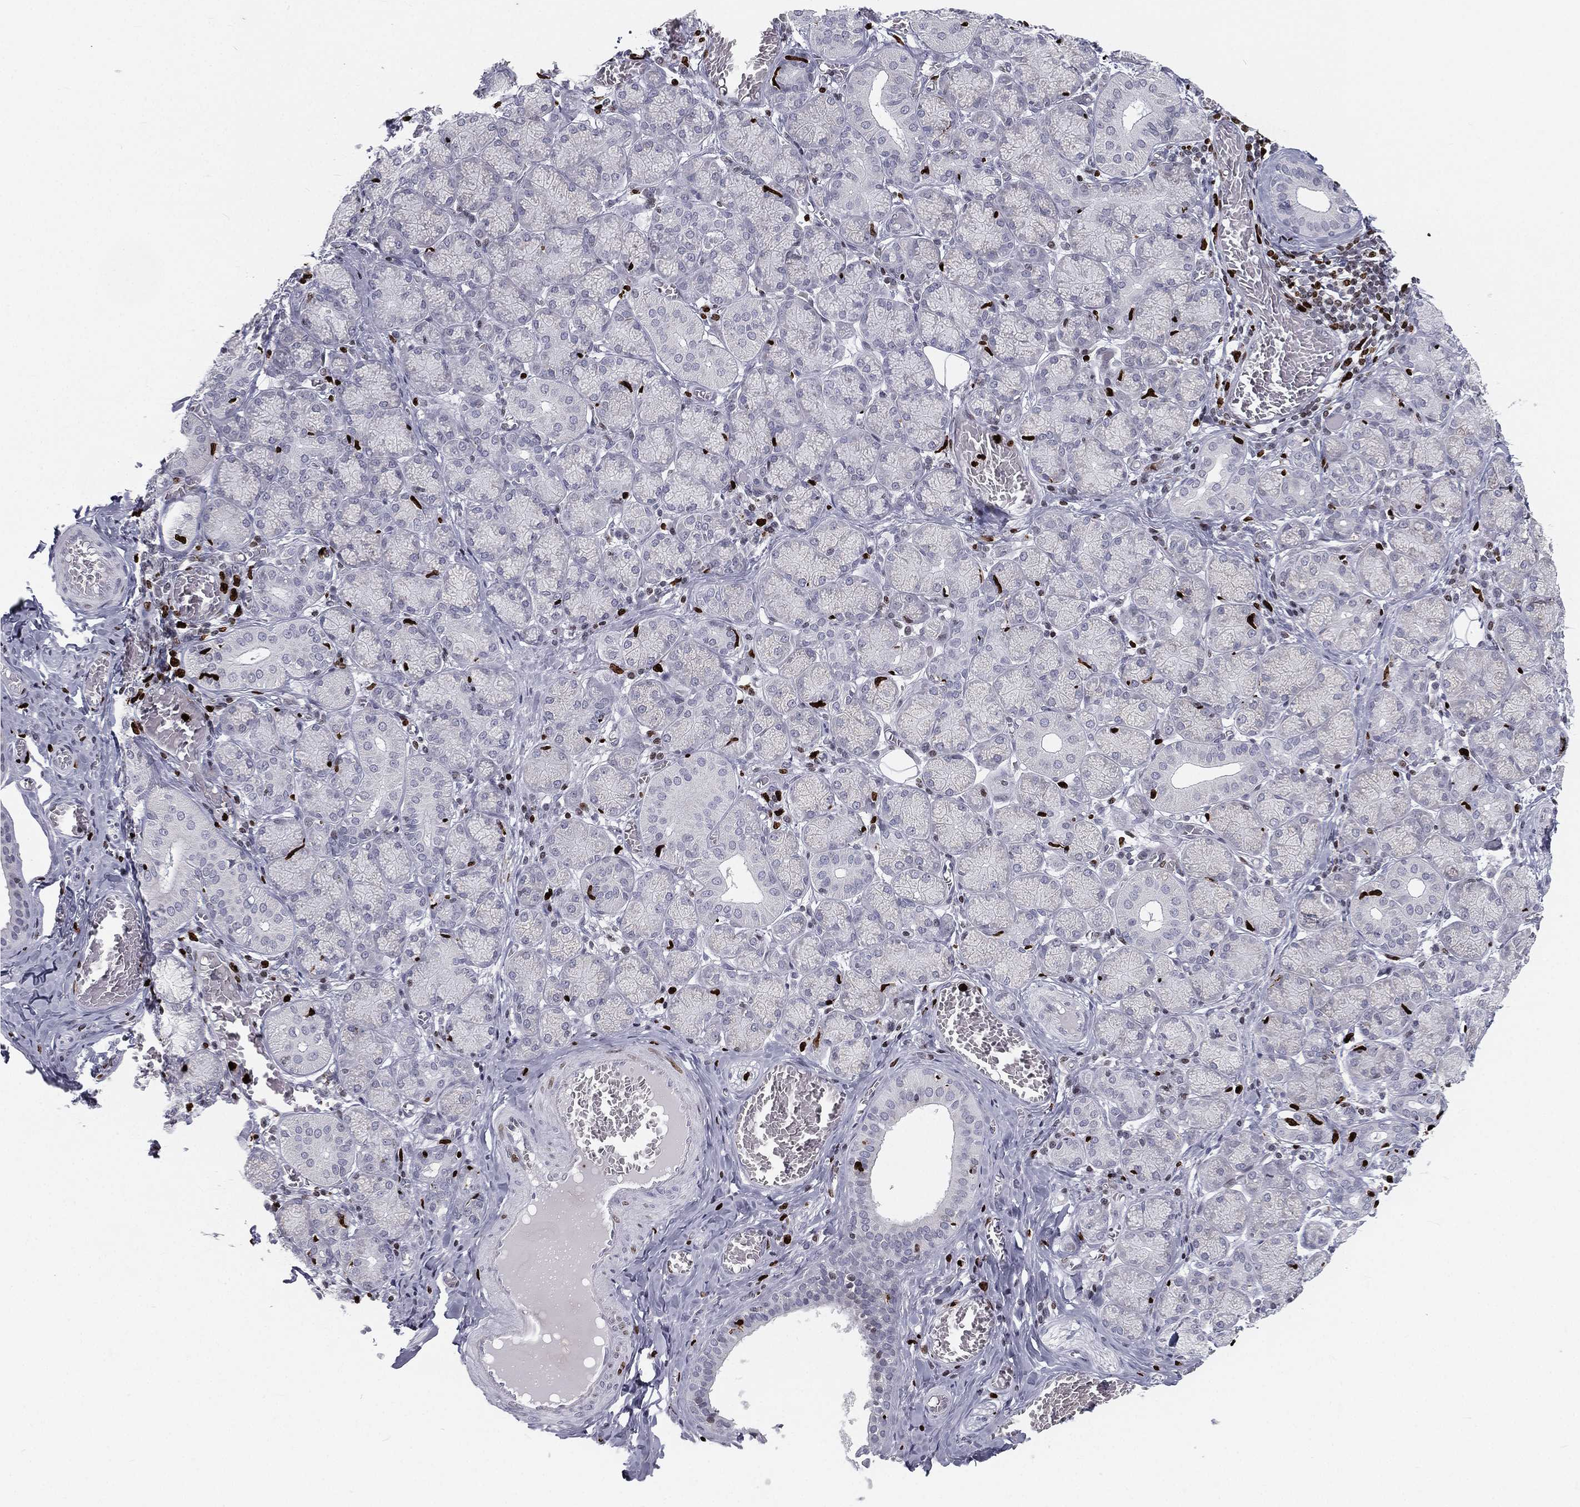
{"staining": {"intensity": "negative", "quantity": "none", "location": "none"}, "tissue": "salivary gland", "cell_type": "Glandular cells", "image_type": "normal", "snomed": [{"axis": "morphology", "description": "Normal tissue, NOS"}, {"axis": "topography", "description": "Salivary gland"}, {"axis": "topography", "description": "Peripheral nerve tissue"}], "caption": "Immunohistochemical staining of unremarkable human salivary gland demonstrates no significant staining in glandular cells.", "gene": "MNDA", "patient": {"sex": "female", "age": 24}}